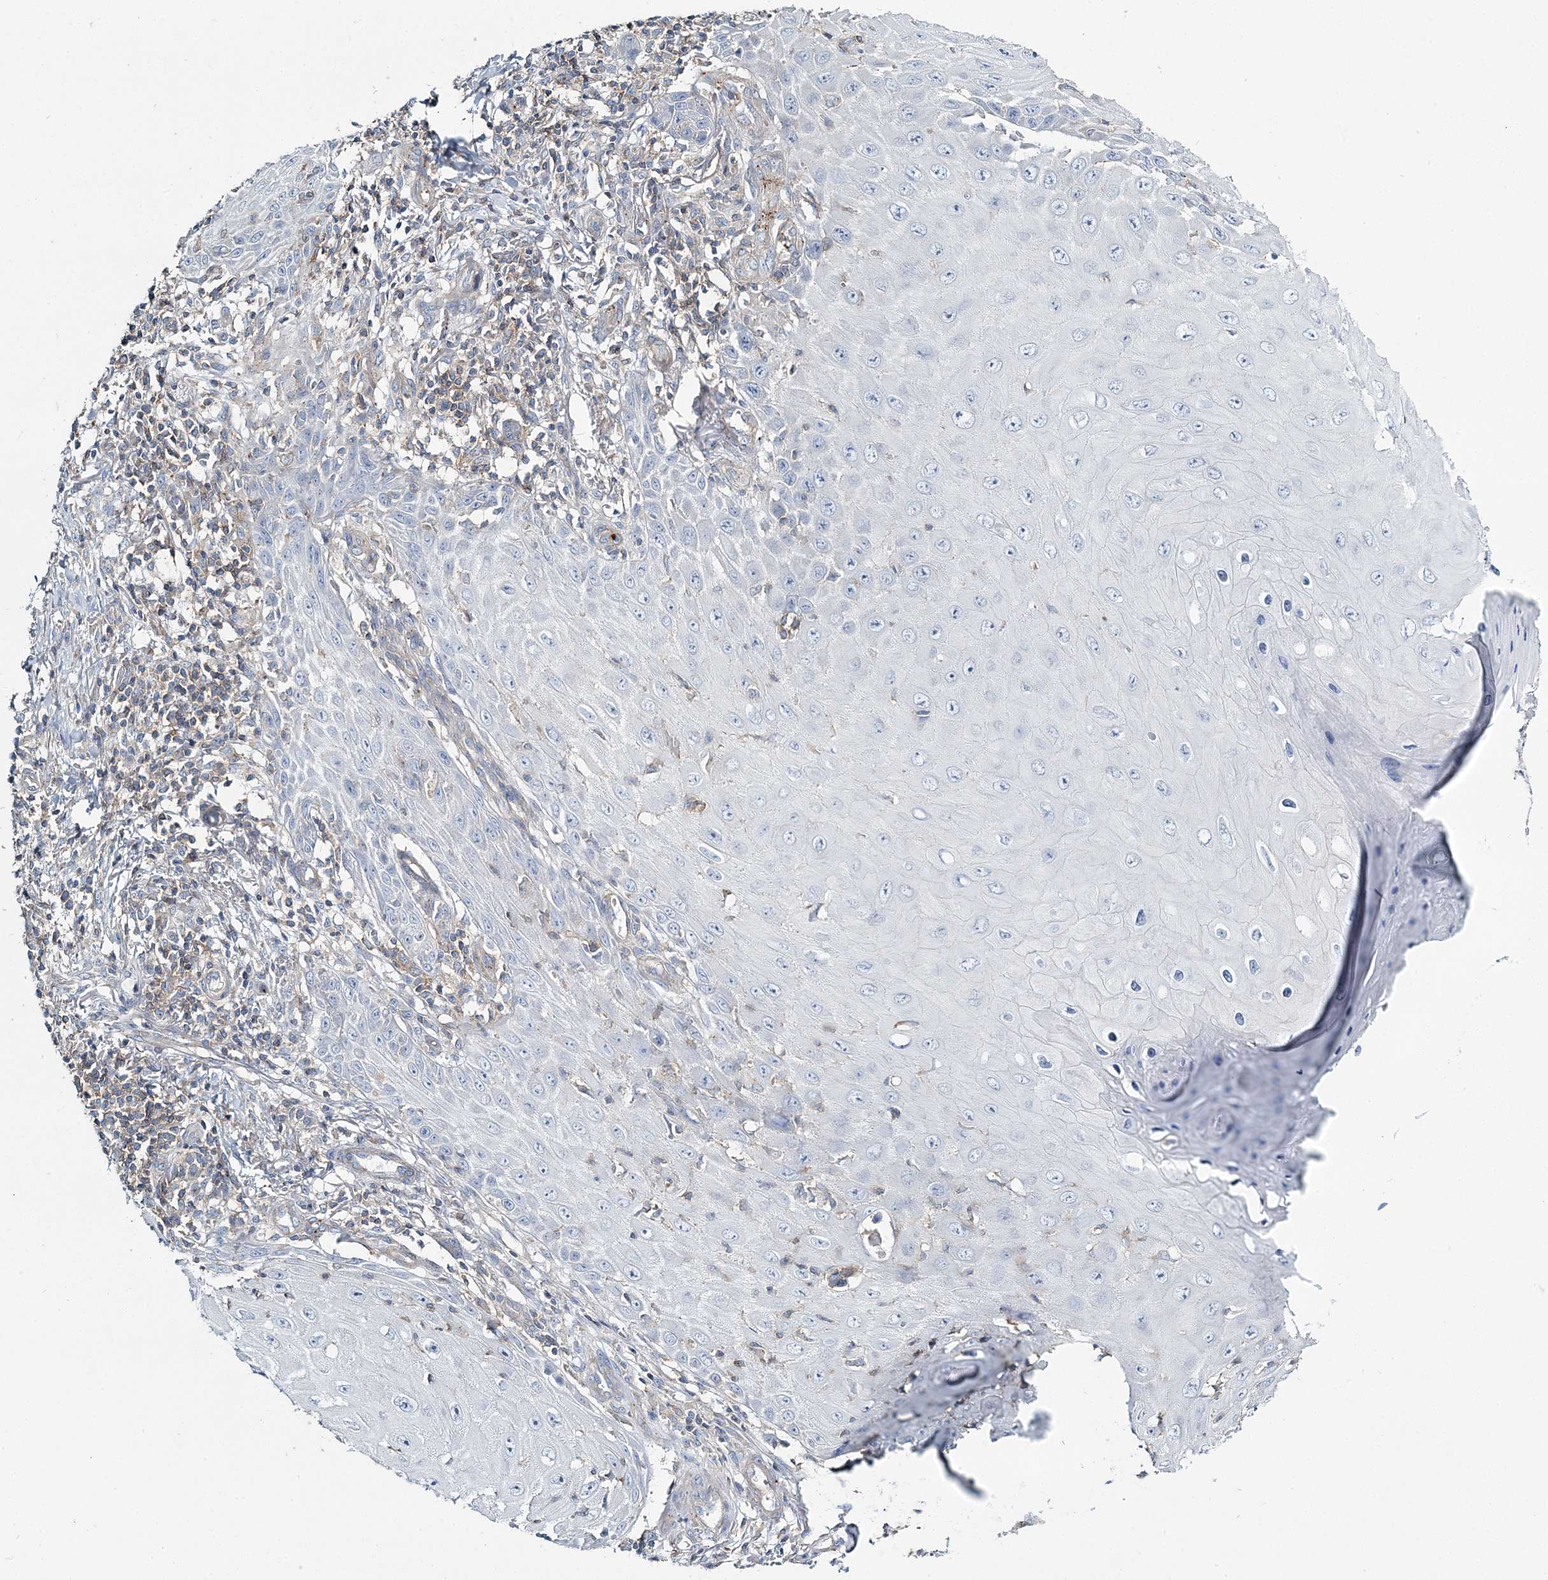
{"staining": {"intensity": "negative", "quantity": "none", "location": "none"}, "tissue": "skin cancer", "cell_type": "Tumor cells", "image_type": "cancer", "snomed": [{"axis": "morphology", "description": "Squamous cell carcinoma, NOS"}, {"axis": "topography", "description": "Skin"}], "caption": "Tumor cells show no significant protein expression in skin cancer (squamous cell carcinoma).", "gene": "CUEDC2", "patient": {"sex": "female", "age": 73}}